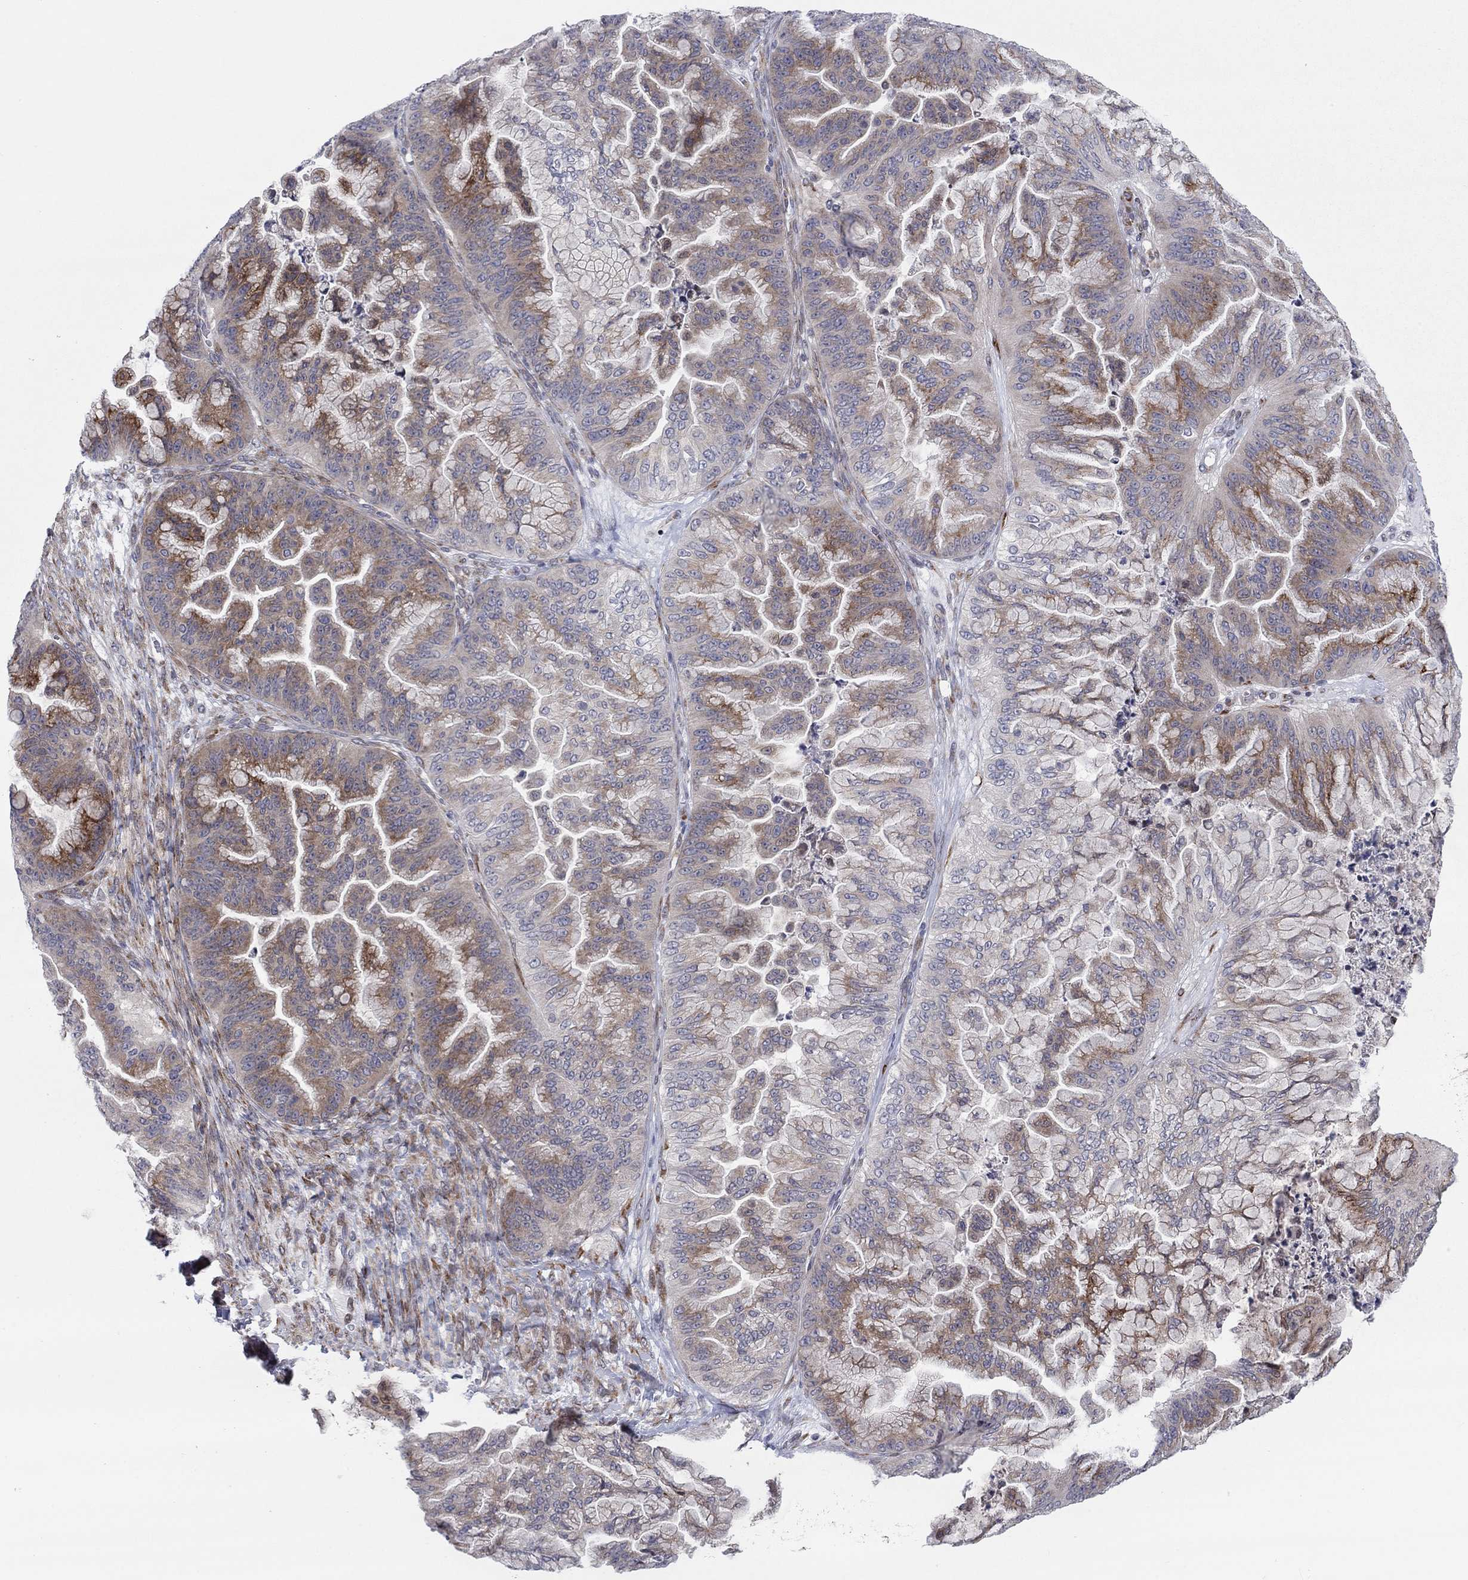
{"staining": {"intensity": "strong", "quantity": "<25%", "location": "cytoplasmic/membranous"}, "tissue": "ovarian cancer", "cell_type": "Tumor cells", "image_type": "cancer", "snomed": [{"axis": "morphology", "description": "Cystadenocarcinoma, mucinous, NOS"}, {"axis": "topography", "description": "Ovary"}], "caption": "A brown stain shows strong cytoplasmic/membranous positivity of a protein in human ovarian cancer (mucinous cystadenocarcinoma) tumor cells.", "gene": "TTC21B", "patient": {"sex": "female", "age": 67}}